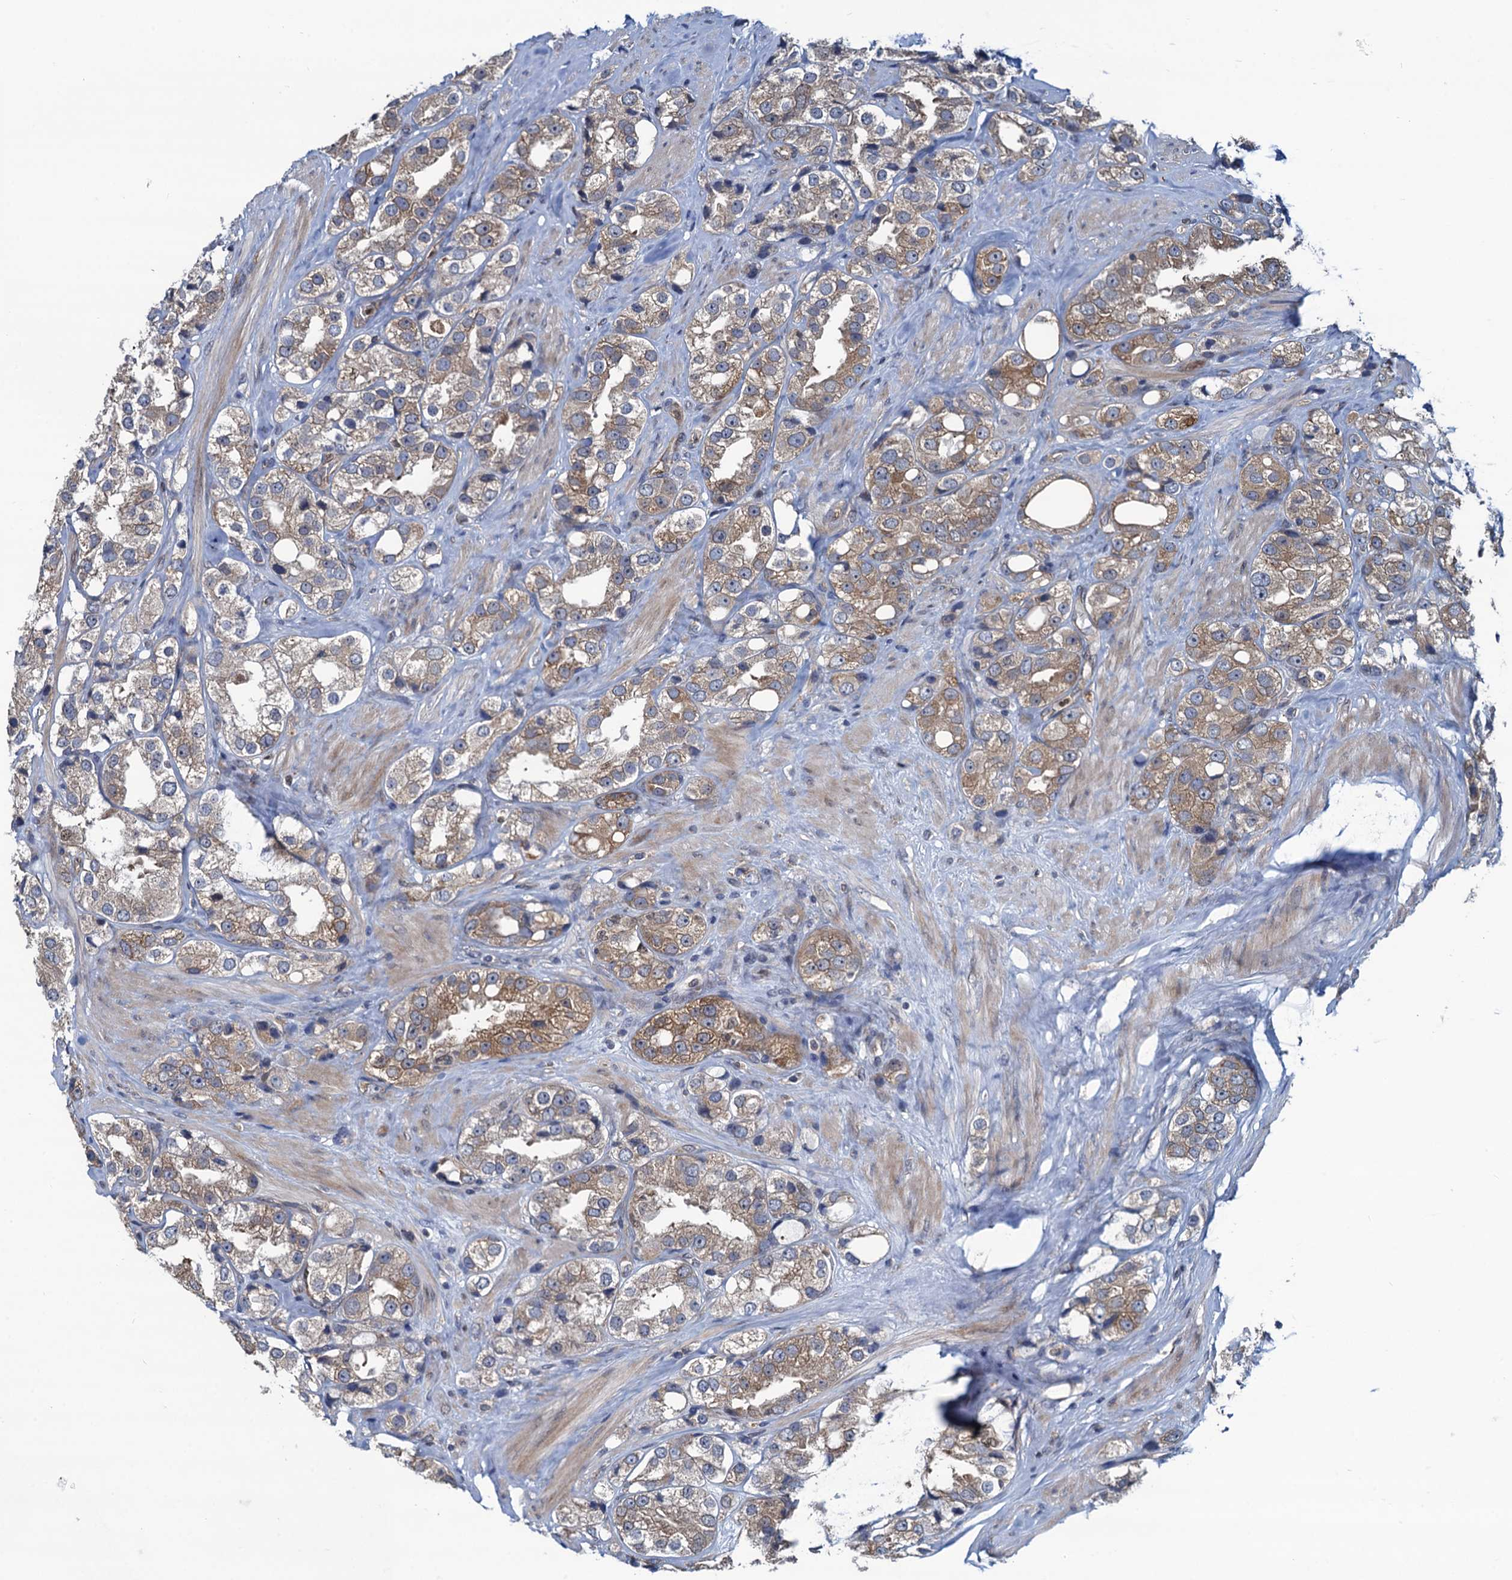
{"staining": {"intensity": "moderate", "quantity": ">75%", "location": "cytoplasmic/membranous"}, "tissue": "prostate cancer", "cell_type": "Tumor cells", "image_type": "cancer", "snomed": [{"axis": "morphology", "description": "Adenocarcinoma, NOS"}, {"axis": "topography", "description": "Prostate"}], "caption": "Prostate cancer stained with a protein marker reveals moderate staining in tumor cells.", "gene": "RNF125", "patient": {"sex": "male", "age": 79}}